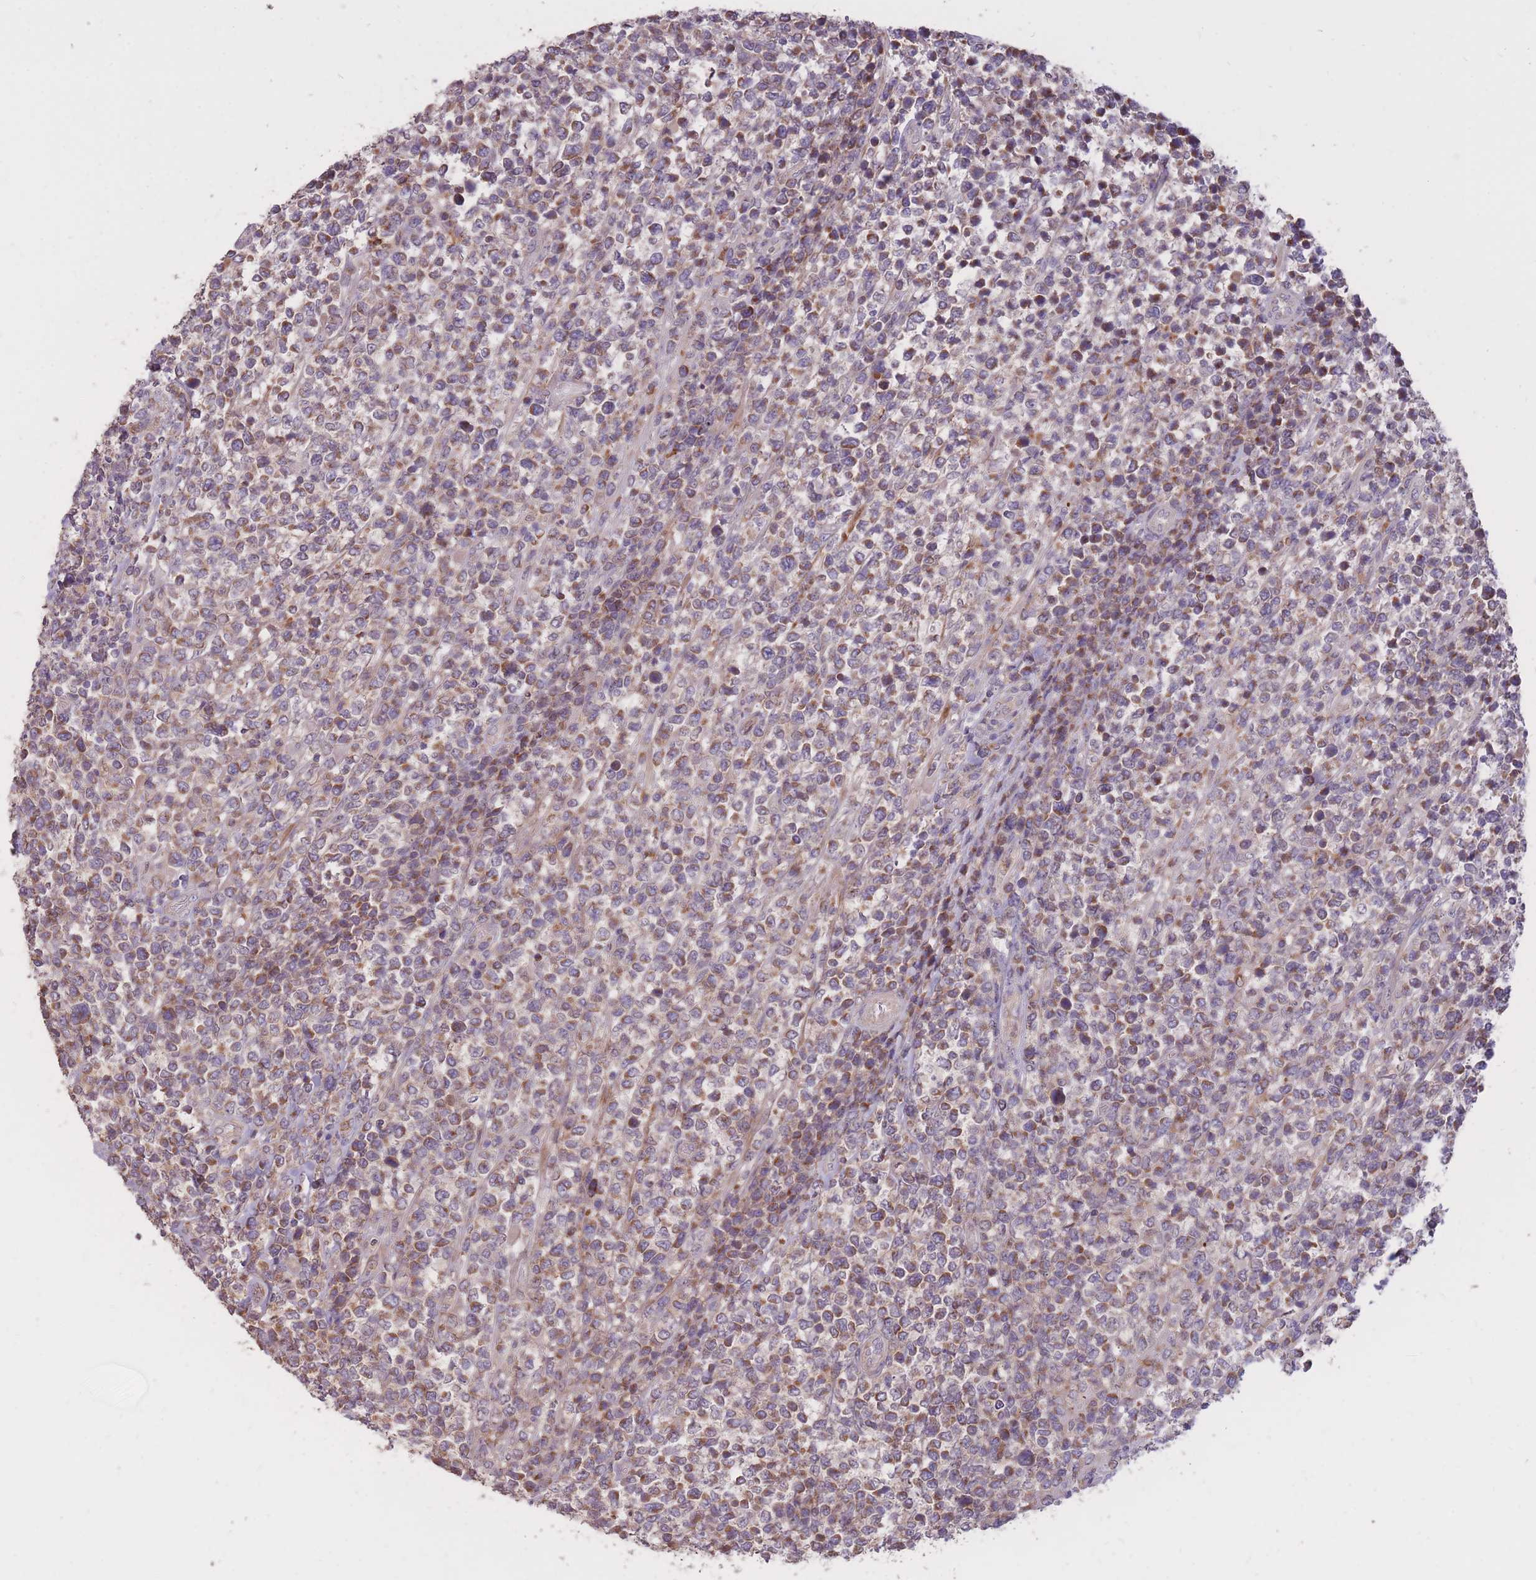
{"staining": {"intensity": "weak", "quantity": "25%-75%", "location": "cytoplasmic/membranous"}, "tissue": "lymphoma", "cell_type": "Tumor cells", "image_type": "cancer", "snomed": [{"axis": "morphology", "description": "Malignant lymphoma, non-Hodgkin's type, High grade"}, {"axis": "topography", "description": "Soft tissue"}], "caption": "High-grade malignant lymphoma, non-Hodgkin's type tissue displays weak cytoplasmic/membranous positivity in approximately 25%-75% of tumor cells (DAB (3,3'-diaminobenzidine) = brown stain, brightfield microscopy at high magnification).", "gene": "IGF2BP2", "patient": {"sex": "female", "age": 56}}